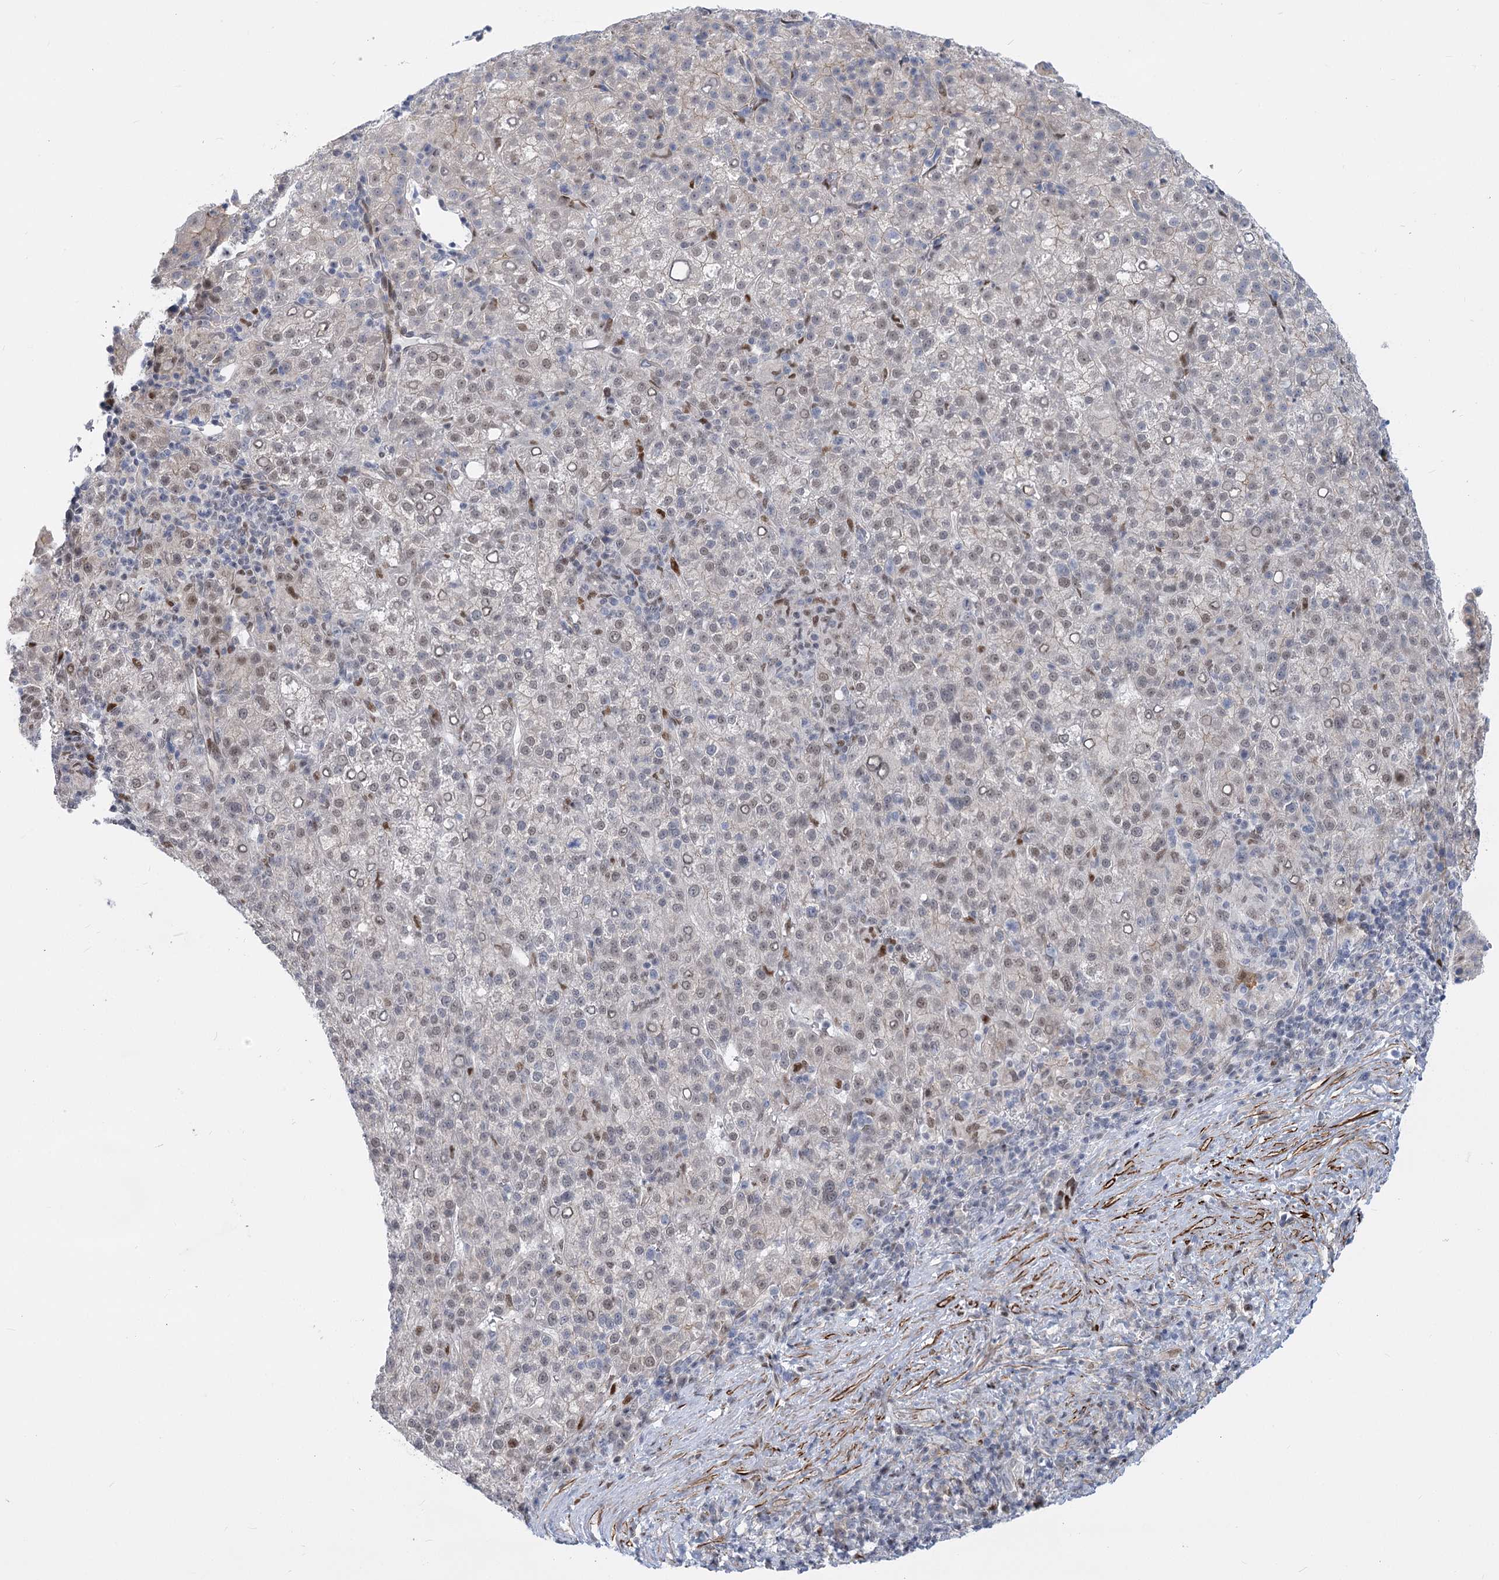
{"staining": {"intensity": "weak", "quantity": ">75%", "location": "nuclear"}, "tissue": "liver cancer", "cell_type": "Tumor cells", "image_type": "cancer", "snomed": [{"axis": "morphology", "description": "Carcinoma, Hepatocellular, NOS"}, {"axis": "topography", "description": "Liver"}], "caption": "Immunohistochemistry (IHC) micrograph of neoplastic tissue: liver hepatocellular carcinoma stained using immunohistochemistry shows low levels of weak protein expression localized specifically in the nuclear of tumor cells, appearing as a nuclear brown color.", "gene": "ARSI", "patient": {"sex": "female", "age": 58}}